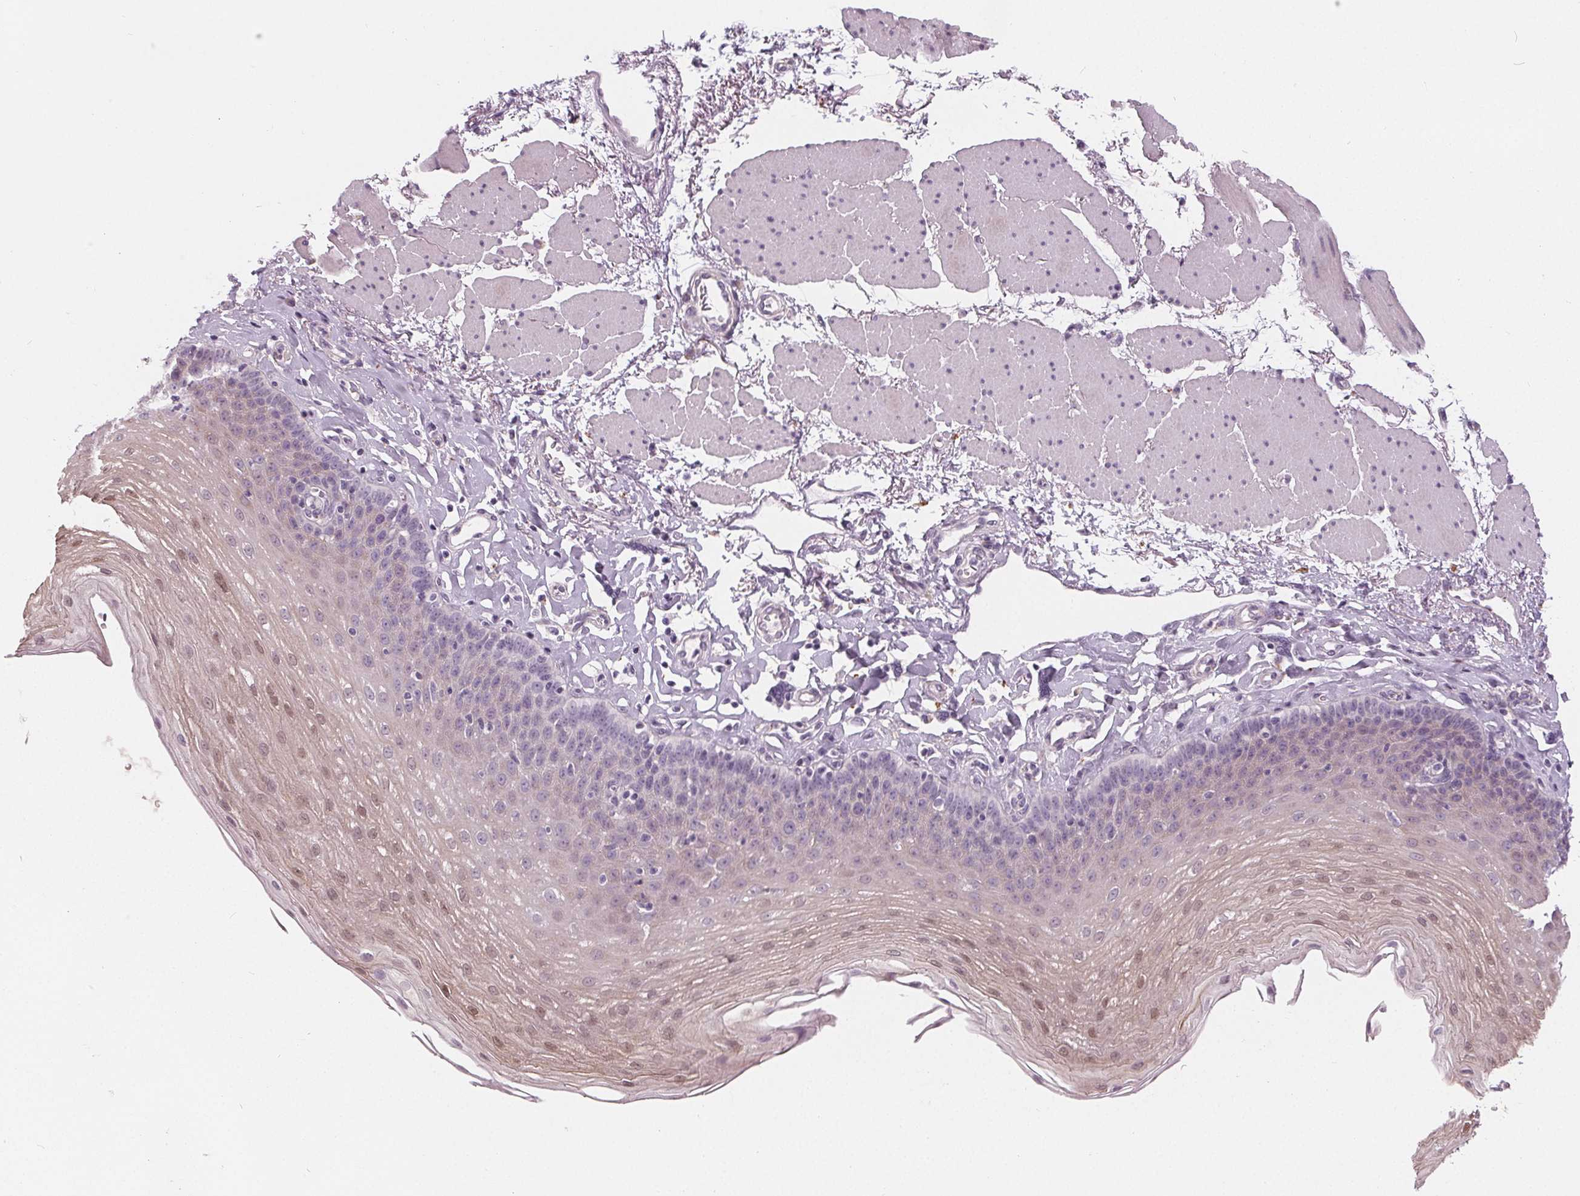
{"staining": {"intensity": "weak", "quantity": "<25%", "location": "nuclear"}, "tissue": "esophagus", "cell_type": "Squamous epithelial cells", "image_type": "normal", "snomed": [{"axis": "morphology", "description": "Normal tissue, NOS"}, {"axis": "topography", "description": "Esophagus"}], "caption": "Immunohistochemical staining of unremarkable esophagus reveals no significant positivity in squamous epithelial cells. (DAB IHC with hematoxylin counter stain).", "gene": "HOPX", "patient": {"sex": "female", "age": 81}}